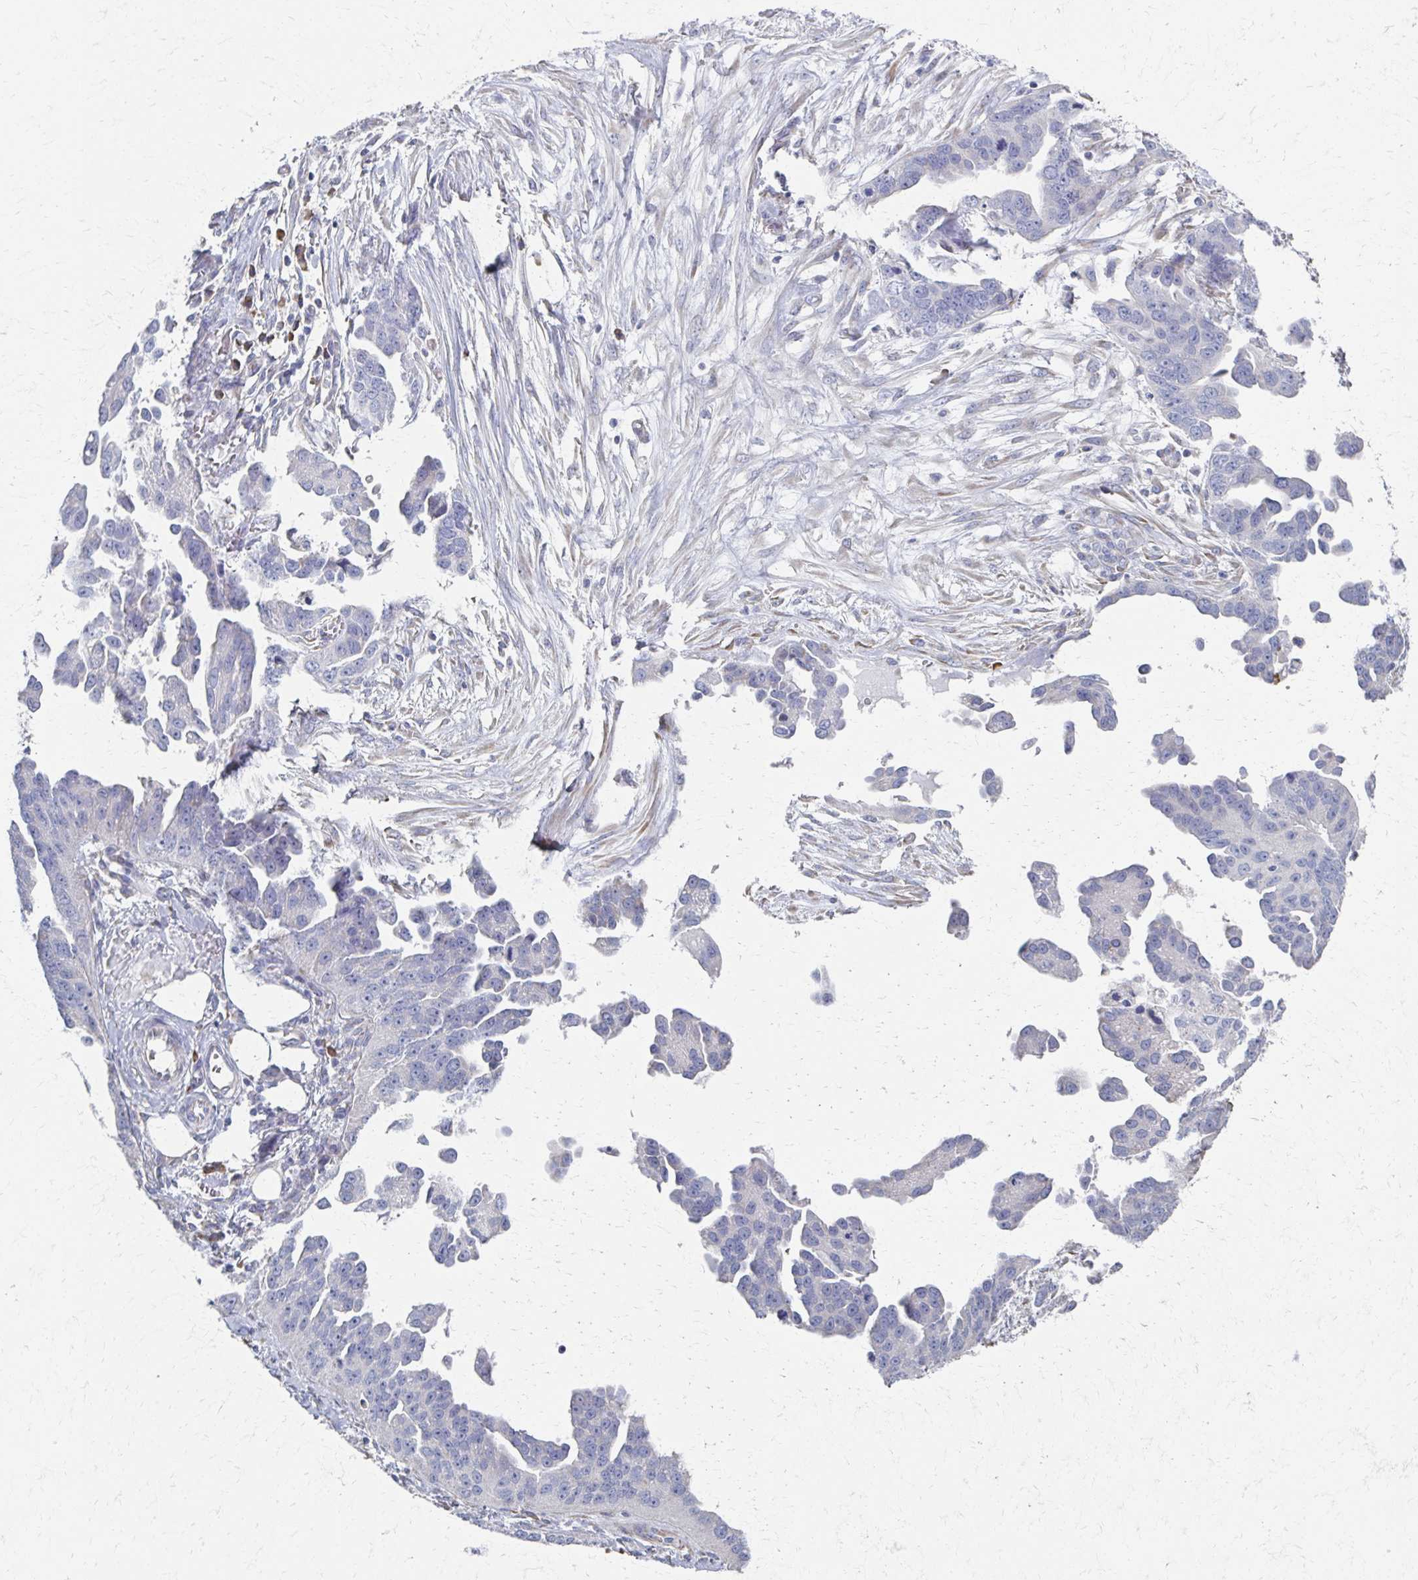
{"staining": {"intensity": "negative", "quantity": "none", "location": "none"}, "tissue": "ovarian cancer", "cell_type": "Tumor cells", "image_type": "cancer", "snomed": [{"axis": "morphology", "description": "Cystadenocarcinoma, serous, NOS"}, {"axis": "topography", "description": "Ovary"}], "caption": "This is an immunohistochemistry histopathology image of human ovarian cancer. There is no positivity in tumor cells.", "gene": "ATP1A3", "patient": {"sex": "female", "age": 75}}